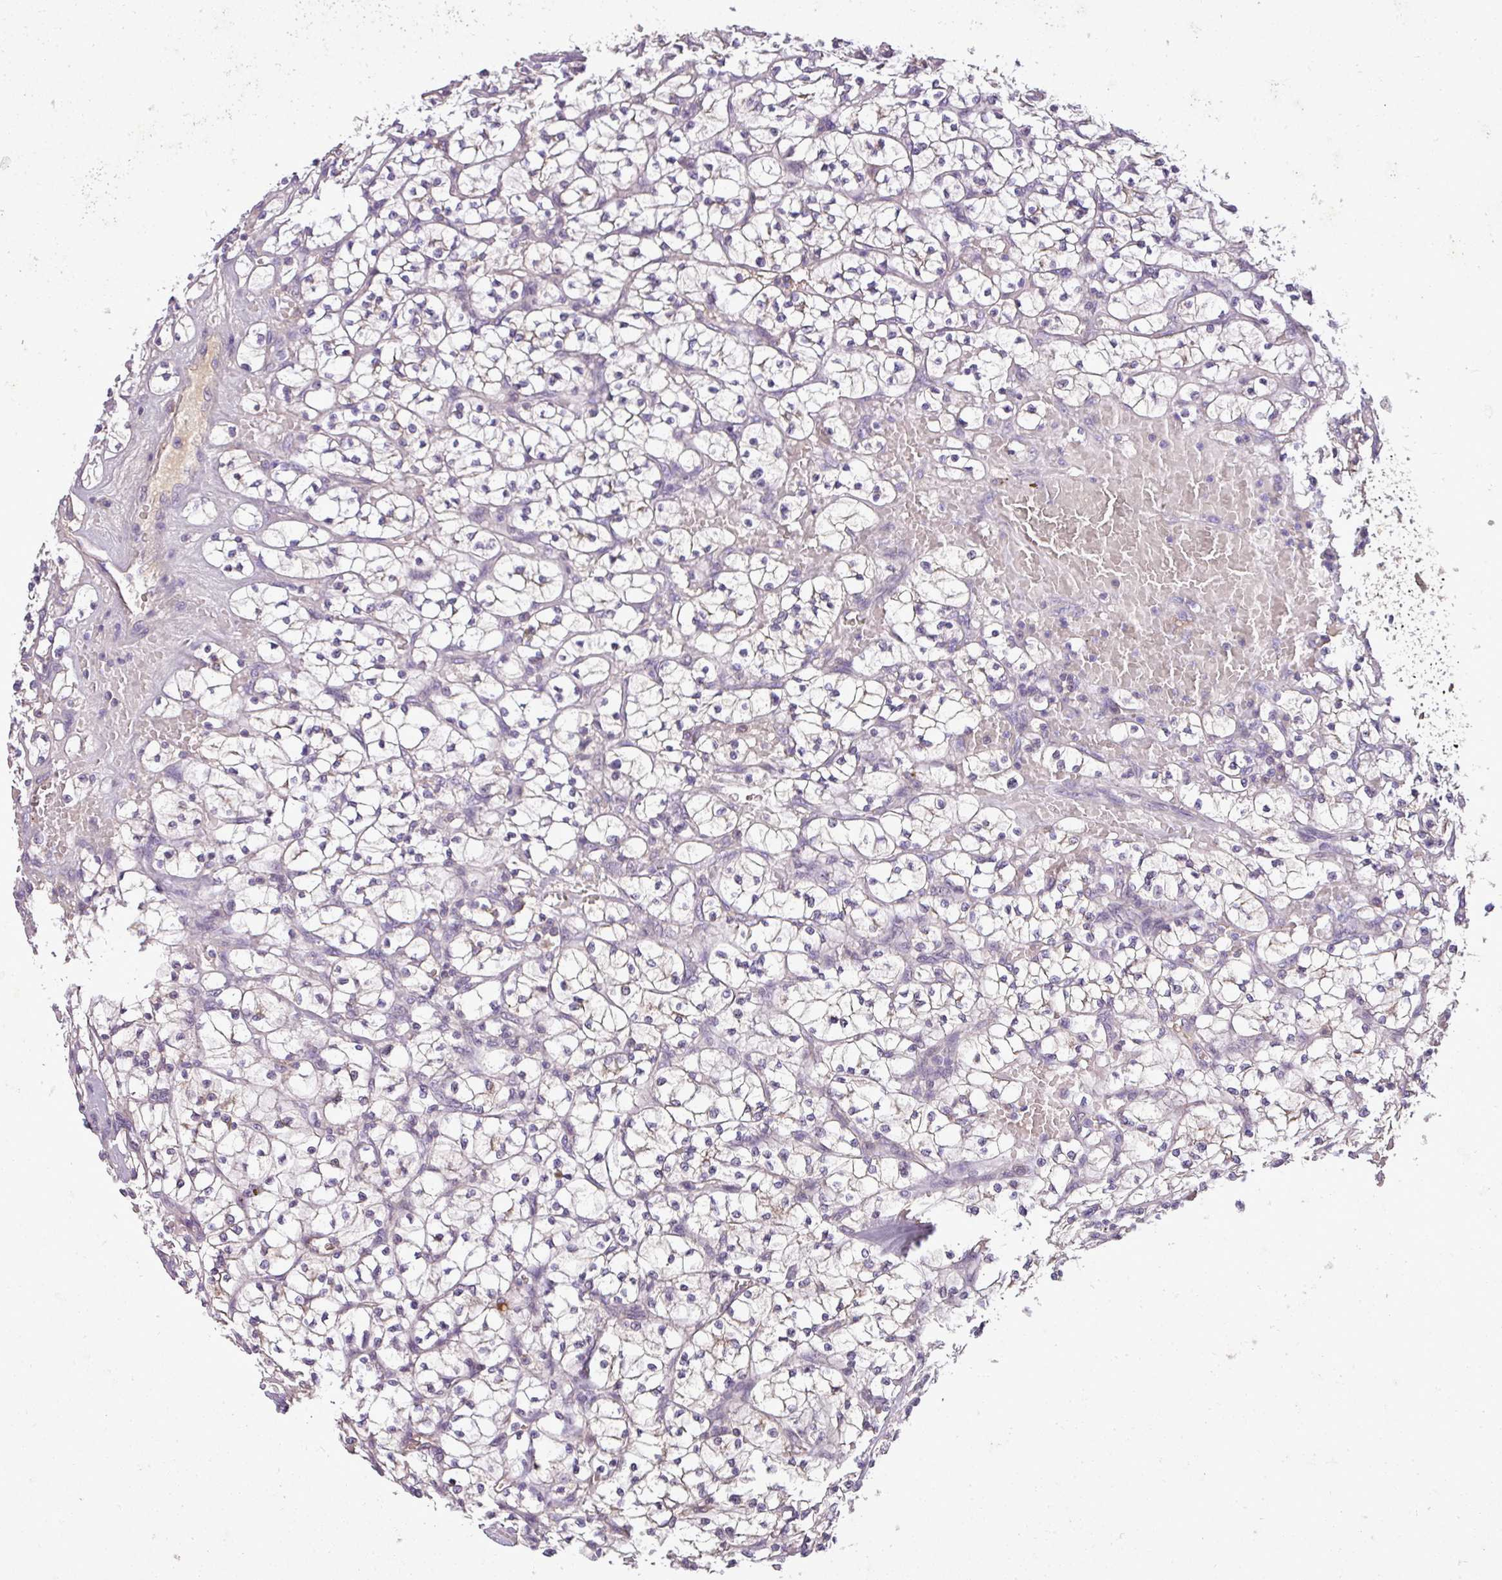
{"staining": {"intensity": "negative", "quantity": "none", "location": "none"}, "tissue": "renal cancer", "cell_type": "Tumor cells", "image_type": "cancer", "snomed": [{"axis": "morphology", "description": "Adenocarcinoma, NOS"}, {"axis": "topography", "description": "Kidney"}], "caption": "Renal cancer (adenocarcinoma) was stained to show a protein in brown. There is no significant expression in tumor cells. (Brightfield microscopy of DAB (3,3'-diaminobenzidine) immunohistochemistry at high magnification).", "gene": "C4B", "patient": {"sex": "female", "age": 64}}